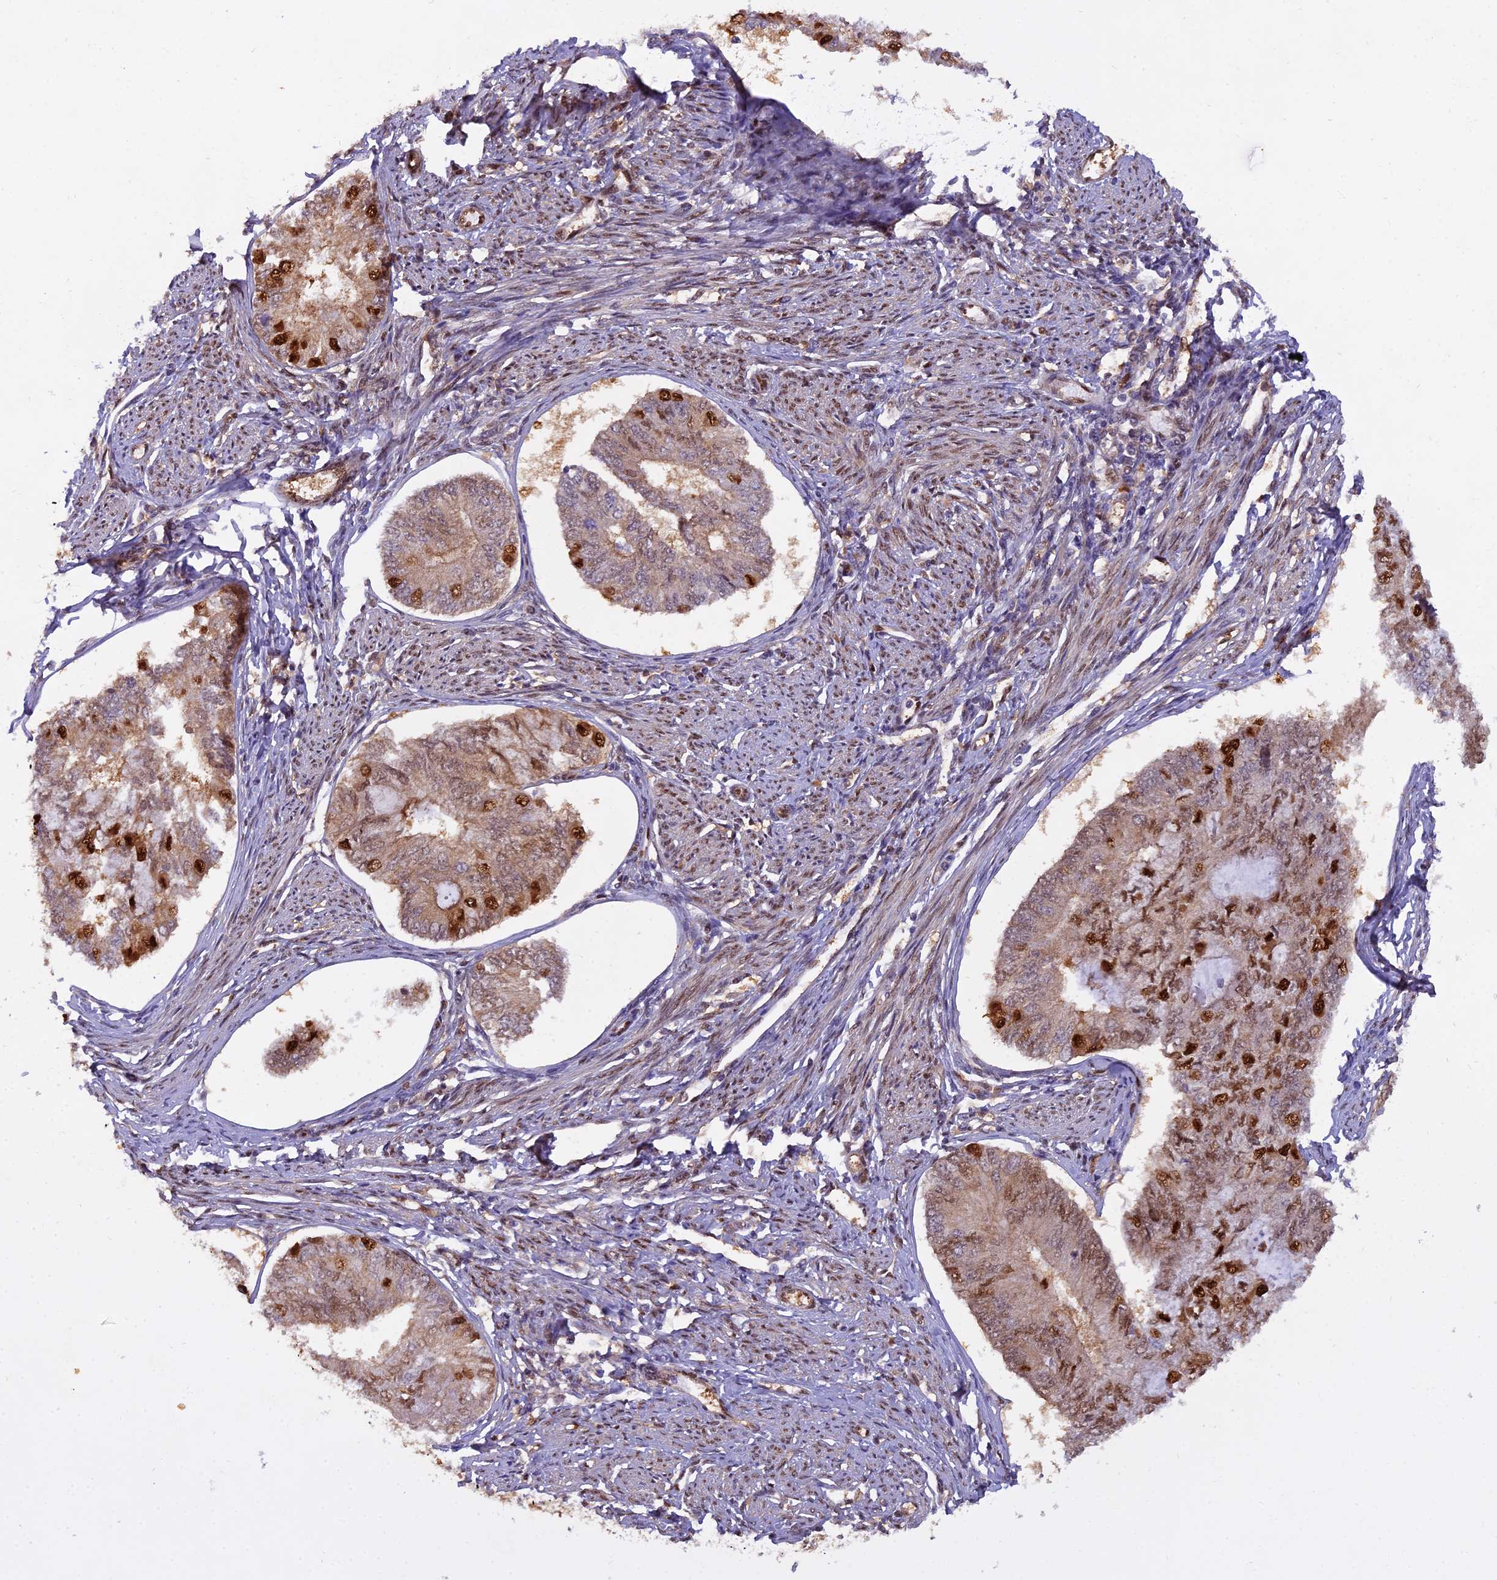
{"staining": {"intensity": "moderate", "quantity": ">75%", "location": "nuclear"}, "tissue": "endometrial cancer", "cell_type": "Tumor cells", "image_type": "cancer", "snomed": [{"axis": "morphology", "description": "Adenocarcinoma, NOS"}, {"axis": "topography", "description": "Endometrium"}], "caption": "A brown stain highlights moderate nuclear staining of a protein in human adenocarcinoma (endometrial) tumor cells.", "gene": "NPEPL1", "patient": {"sex": "female", "age": 68}}